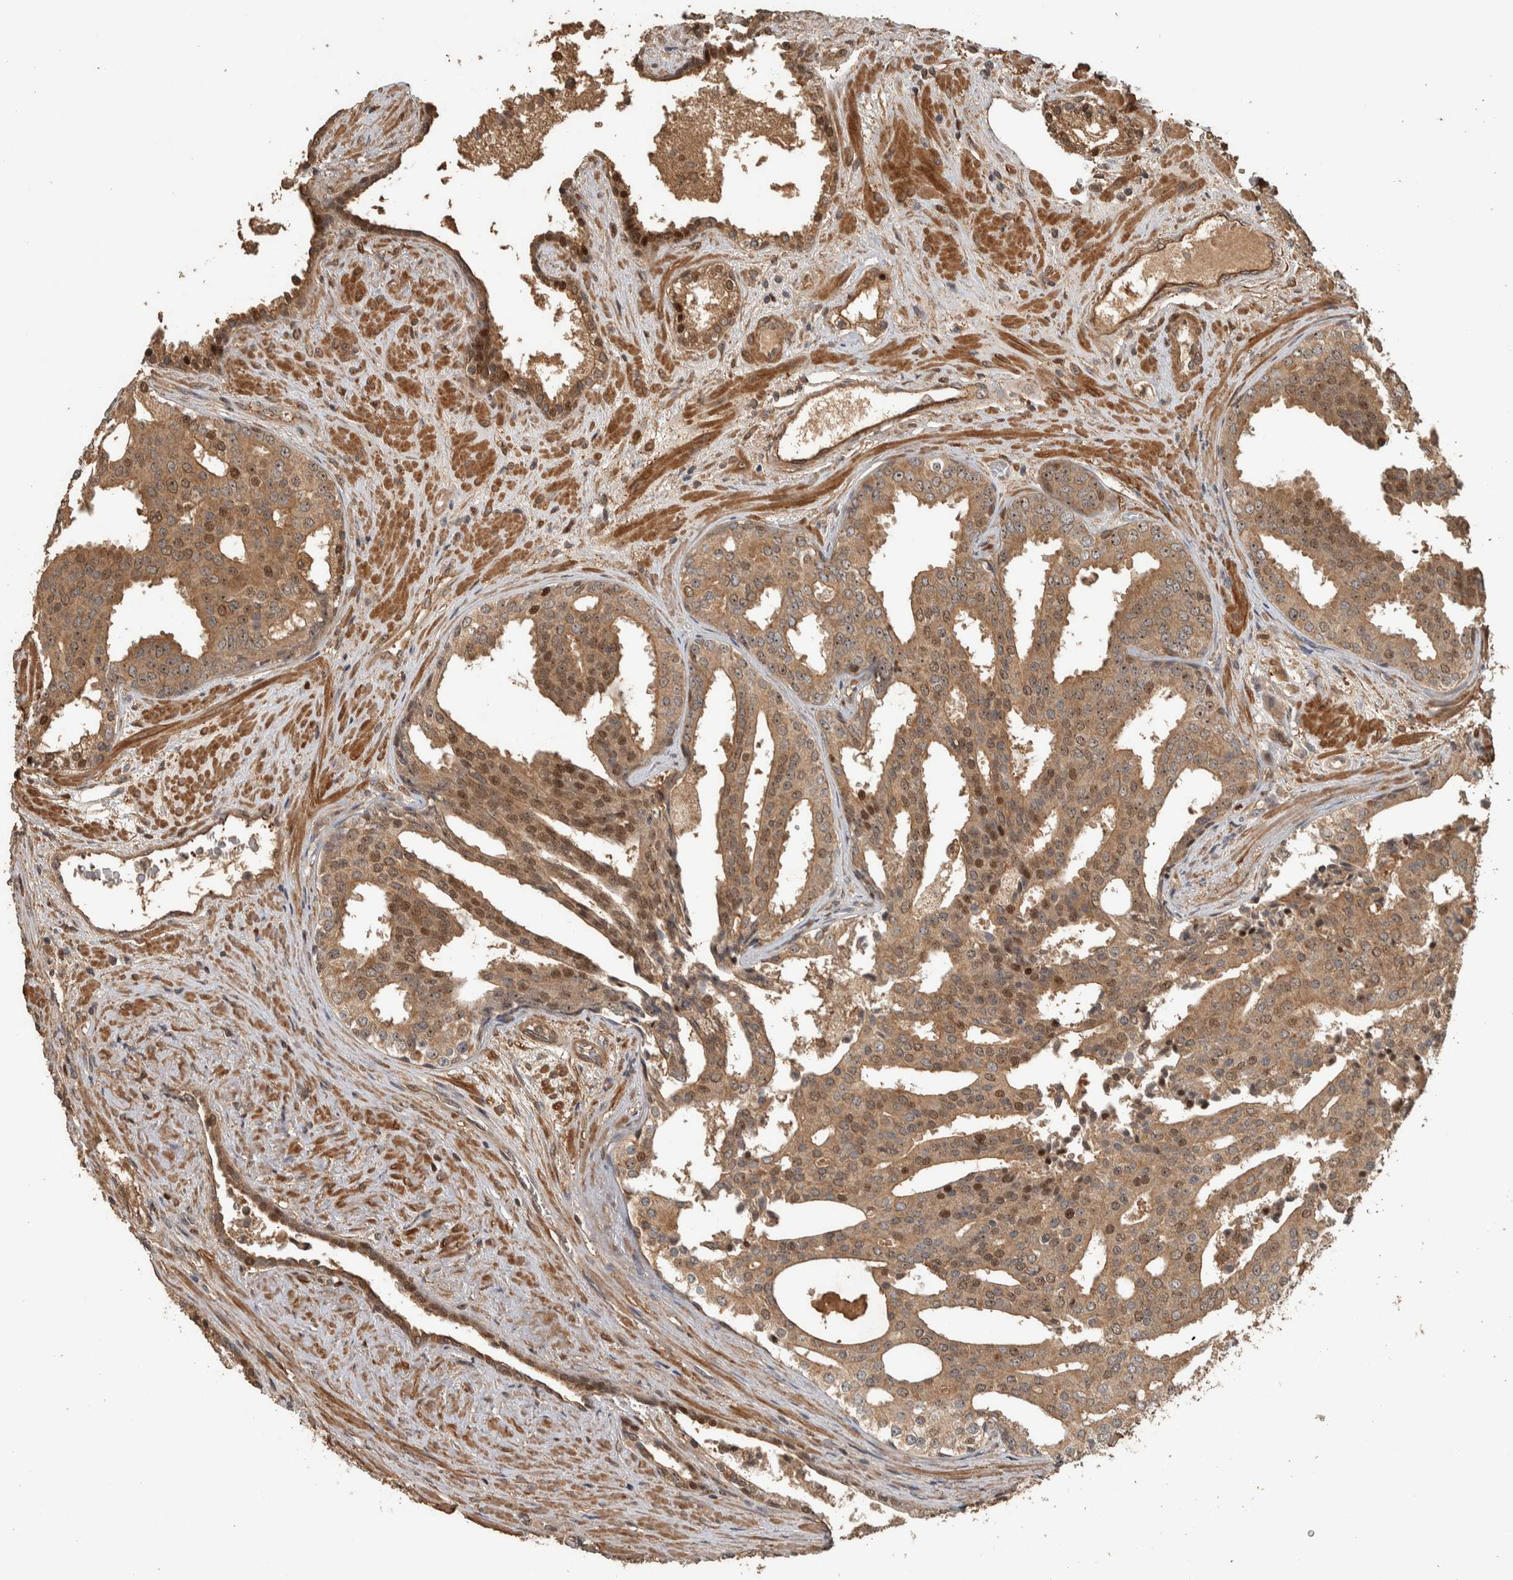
{"staining": {"intensity": "moderate", "quantity": ">75%", "location": "cytoplasmic/membranous,nuclear"}, "tissue": "prostate cancer", "cell_type": "Tumor cells", "image_type": "cancer", "snomed": [{"axis": "morphology", "description": "Adenocarcinoma, High grade"}, {"axis": "topography", "description": "Prostate"}], "caption": "The image shows a brown stain indicating the presence of a protein in the cytoplasmic/membranous and nuclear of tumor cells in prostate cancer.", "gene": "SPHK1", "patient": {"sex": "male", "age": 71}}